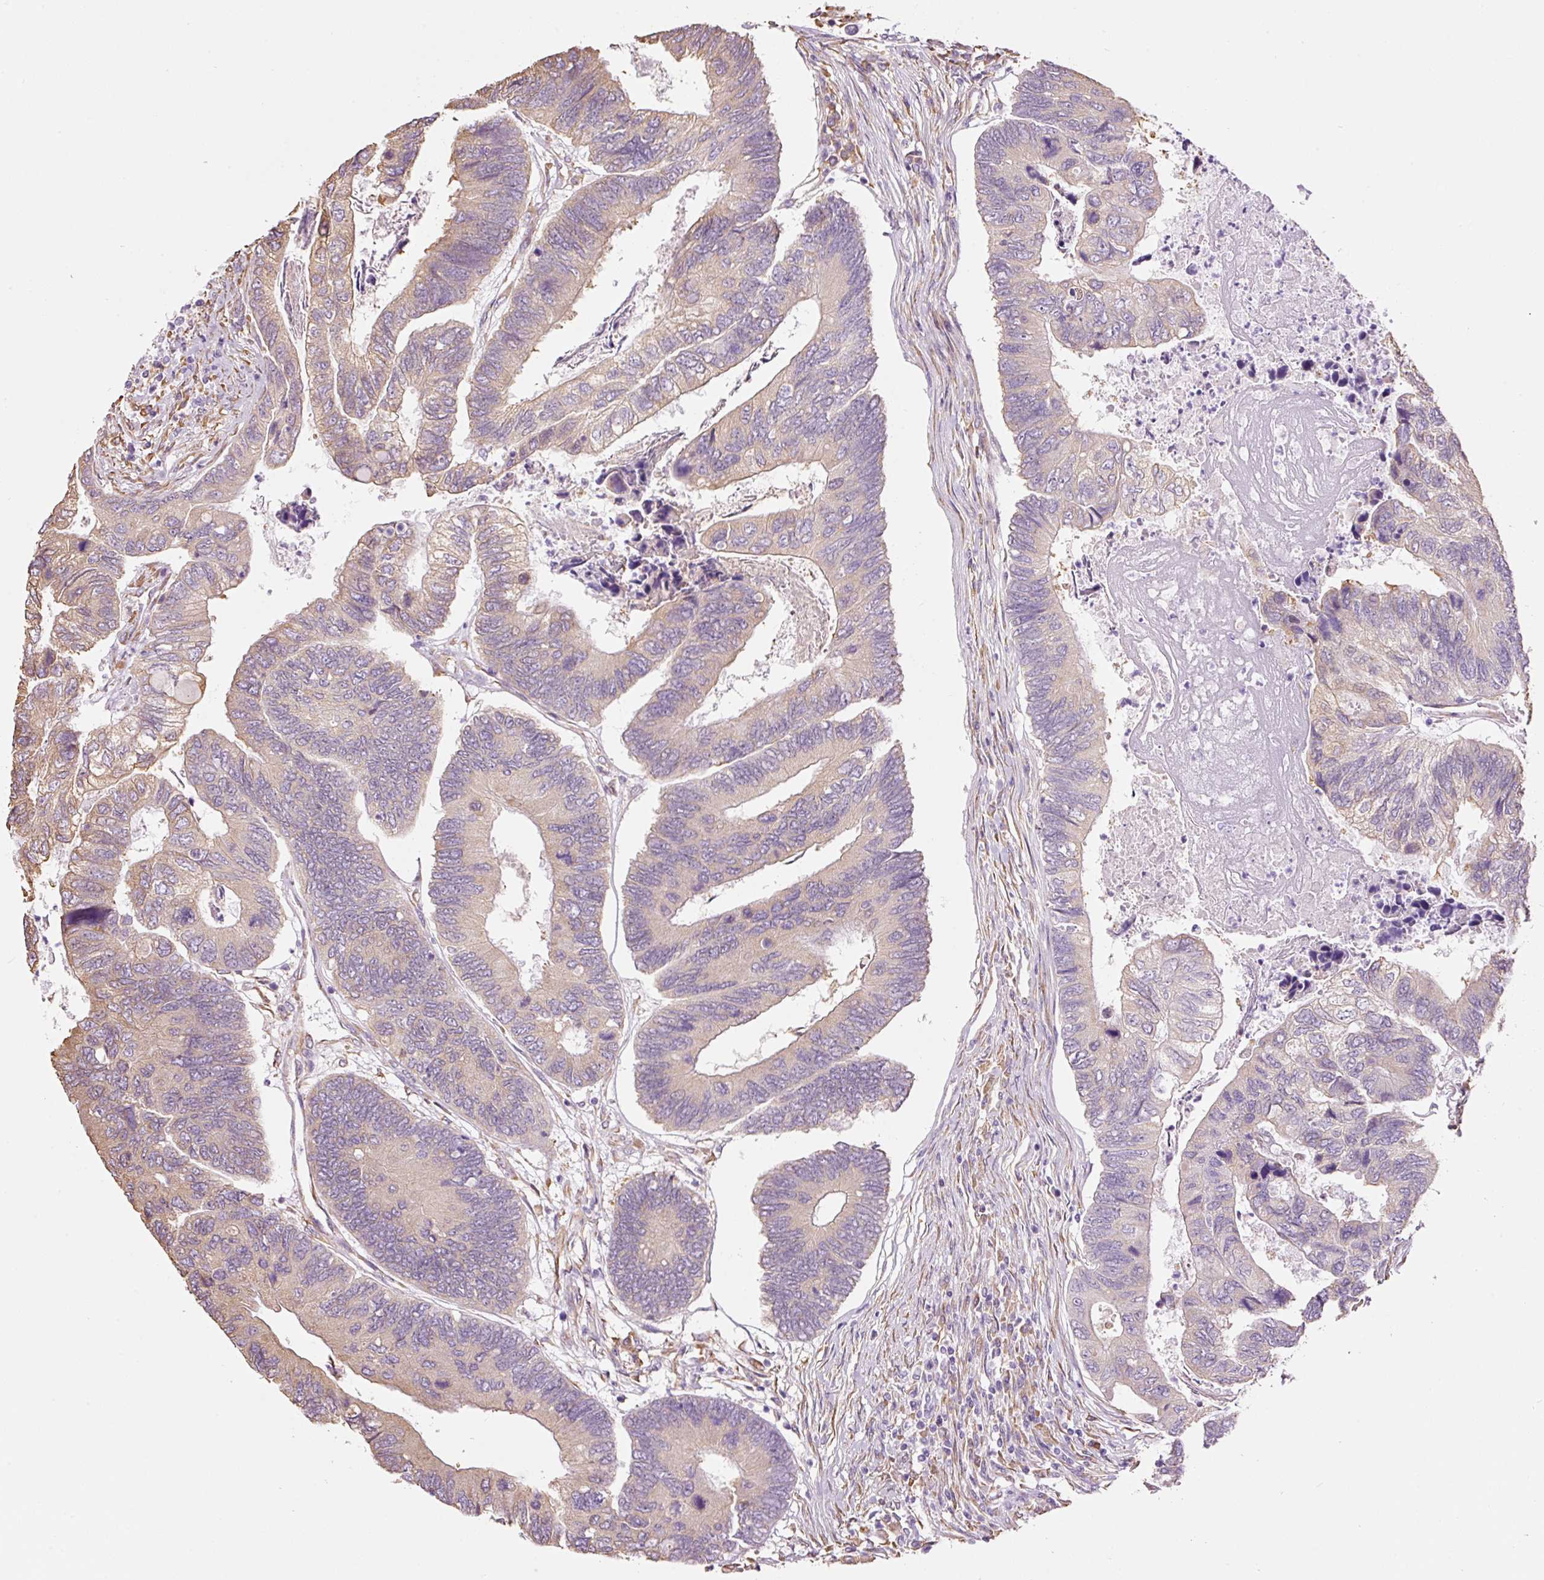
{"staining": {"intensity": "weak", "quantity": "<25%", "location": "cytoplasmic/membranous"}, "tissue": "colorectal cancer", "cell_type": "Tumor cells", "image_type": "cancer", "snomed": [{"axis": "morphology", "description": "Adenocarcinoma, NOS"}, {"axis": "topography", "description": "Colon"}], "caption": "A high-resolution photomicrograph shows immunohistochemistry staining of colorectal cancer, which demonstrates no significant expression in tumor cells.", "gene": "GCG", "patient": {"sex": "female", "age": 67}}